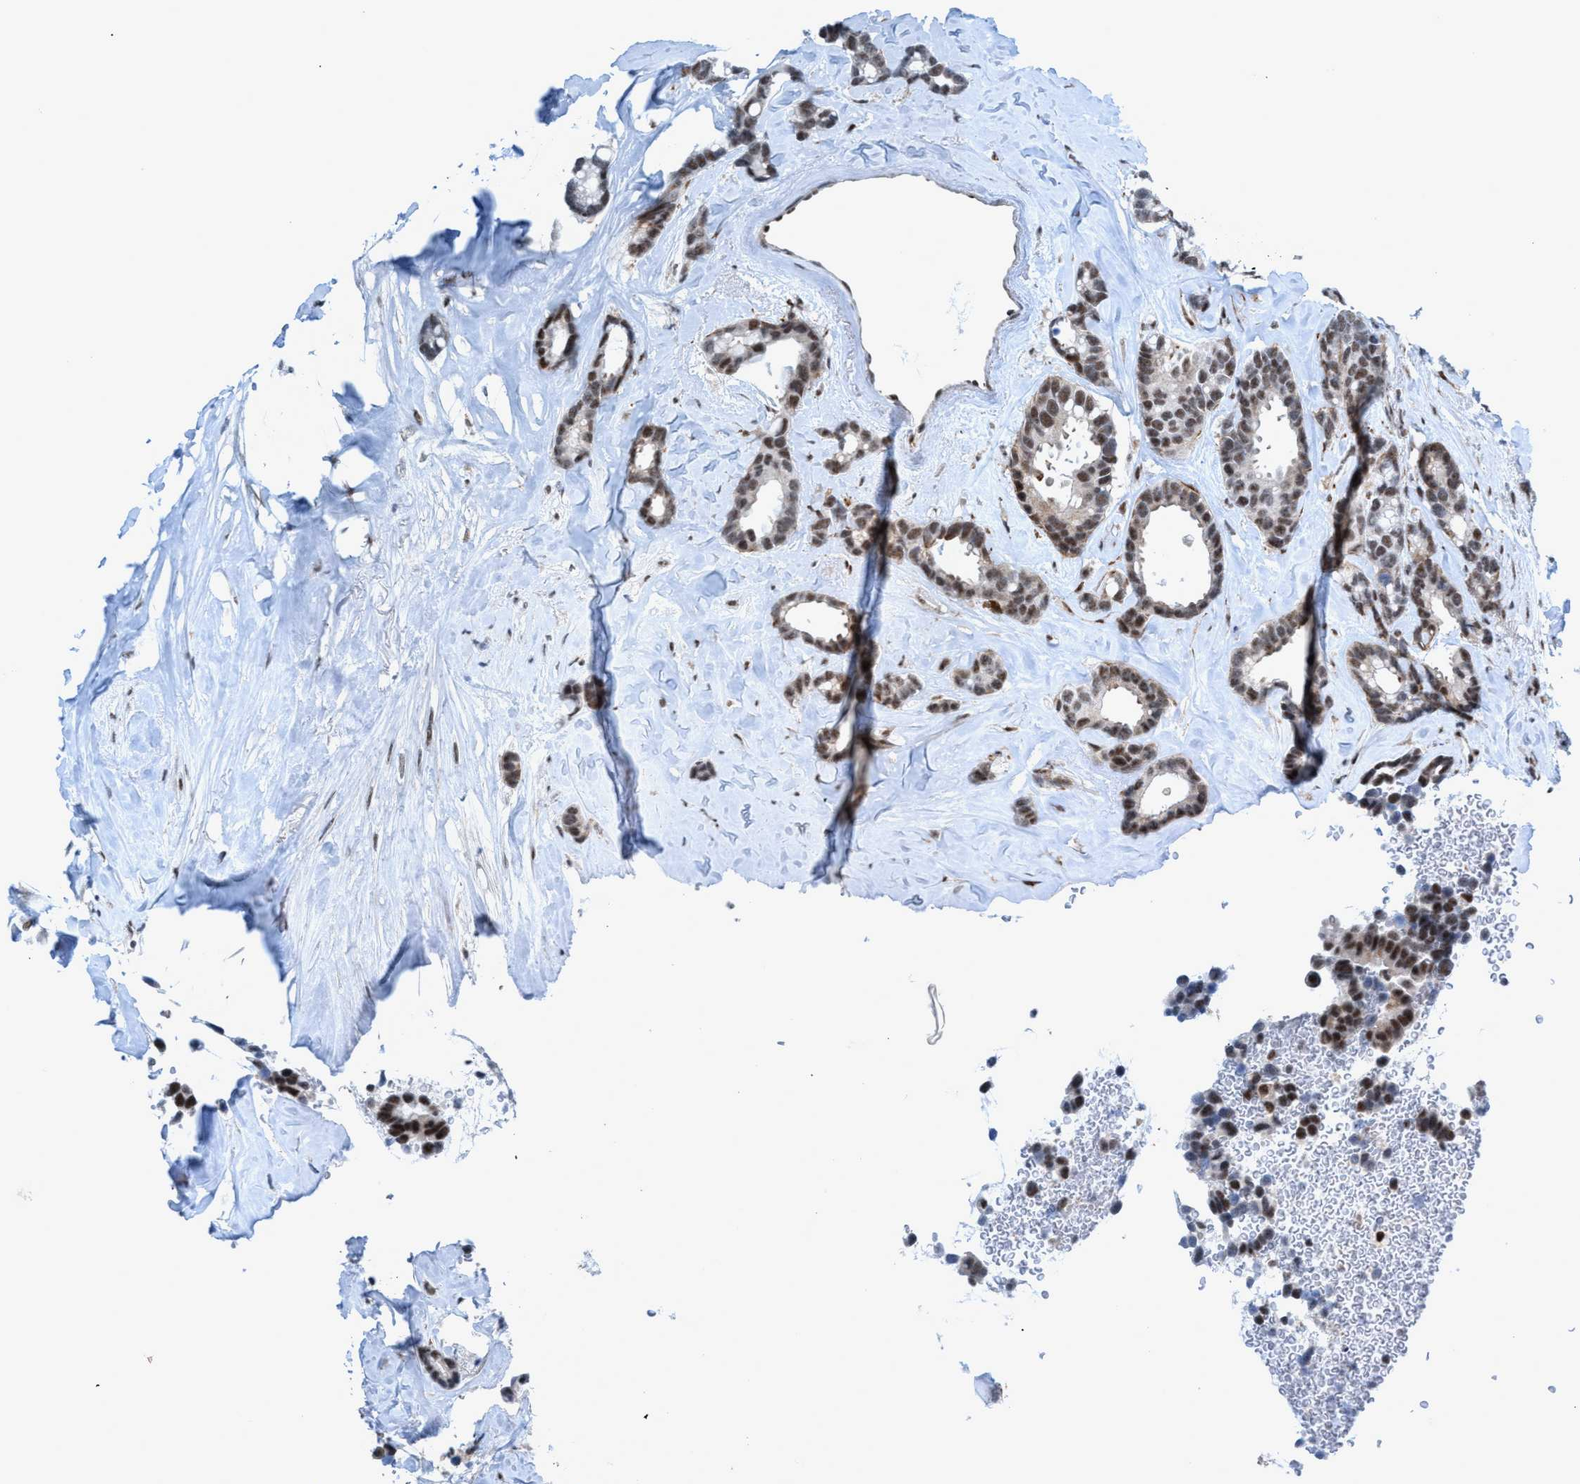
{"staining": {"intensity": "weak", "quantity": "25%-75%", "location": "nuclear"}, "tissue": "breast cancer", "cell_type": "Tumor cells", "image_type": "cancer", "snomed": [{"axis": "morphology", "description": "Duct carcinoma"}, {"axis": "topography", "description": "Breast"}], "caption": "Immunohistochemical staining of human intraductal carcinoma (breast) displays weak nuclear protein positivity in approximately 25%-75% of tumor cells. (Brightfield microscopy of DAB IHC at high magnification).", "gene": "CWC27", "patient": {"sex": "female", "age": 87}}